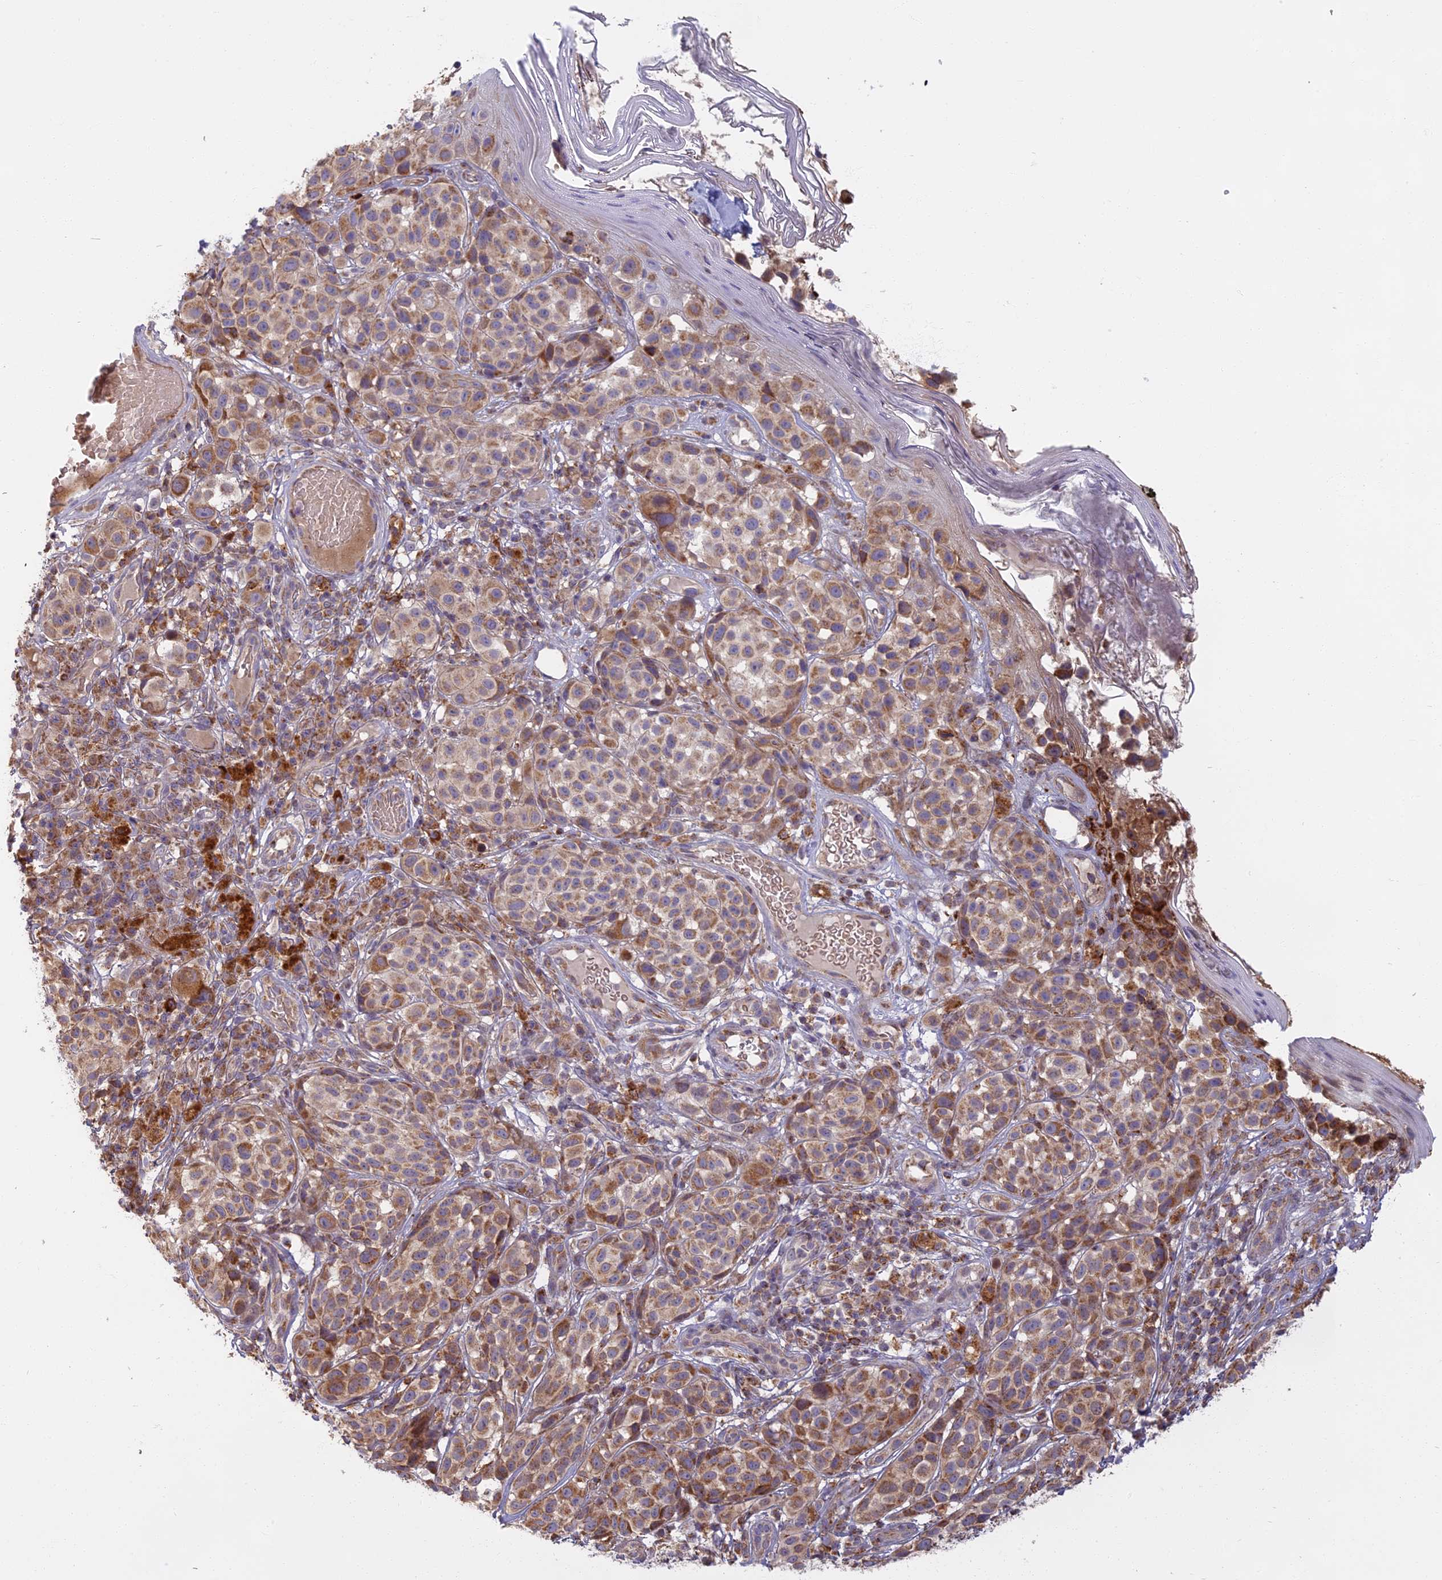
{"staining": {"intensity": "moderate", "quantity": ">75%", "location": "cytoplasmic/membranous"}, "tissue": "melanoma", "cell_type": "Tumor cells", "image_type": "cancer", "snomed": [{"axis": "morphology", "description": "Malignant melanoma, NOS"}, {"axis": "topography", "description": "Skin"}], "caption": "Tumor cells exhibit medium levels of moderate cytoplasmic/membranous positivity in approximately >75% of cells in human malignant melanoma.", "gene": "EDAR", "patient": {"sex": "male", "age": 38}}